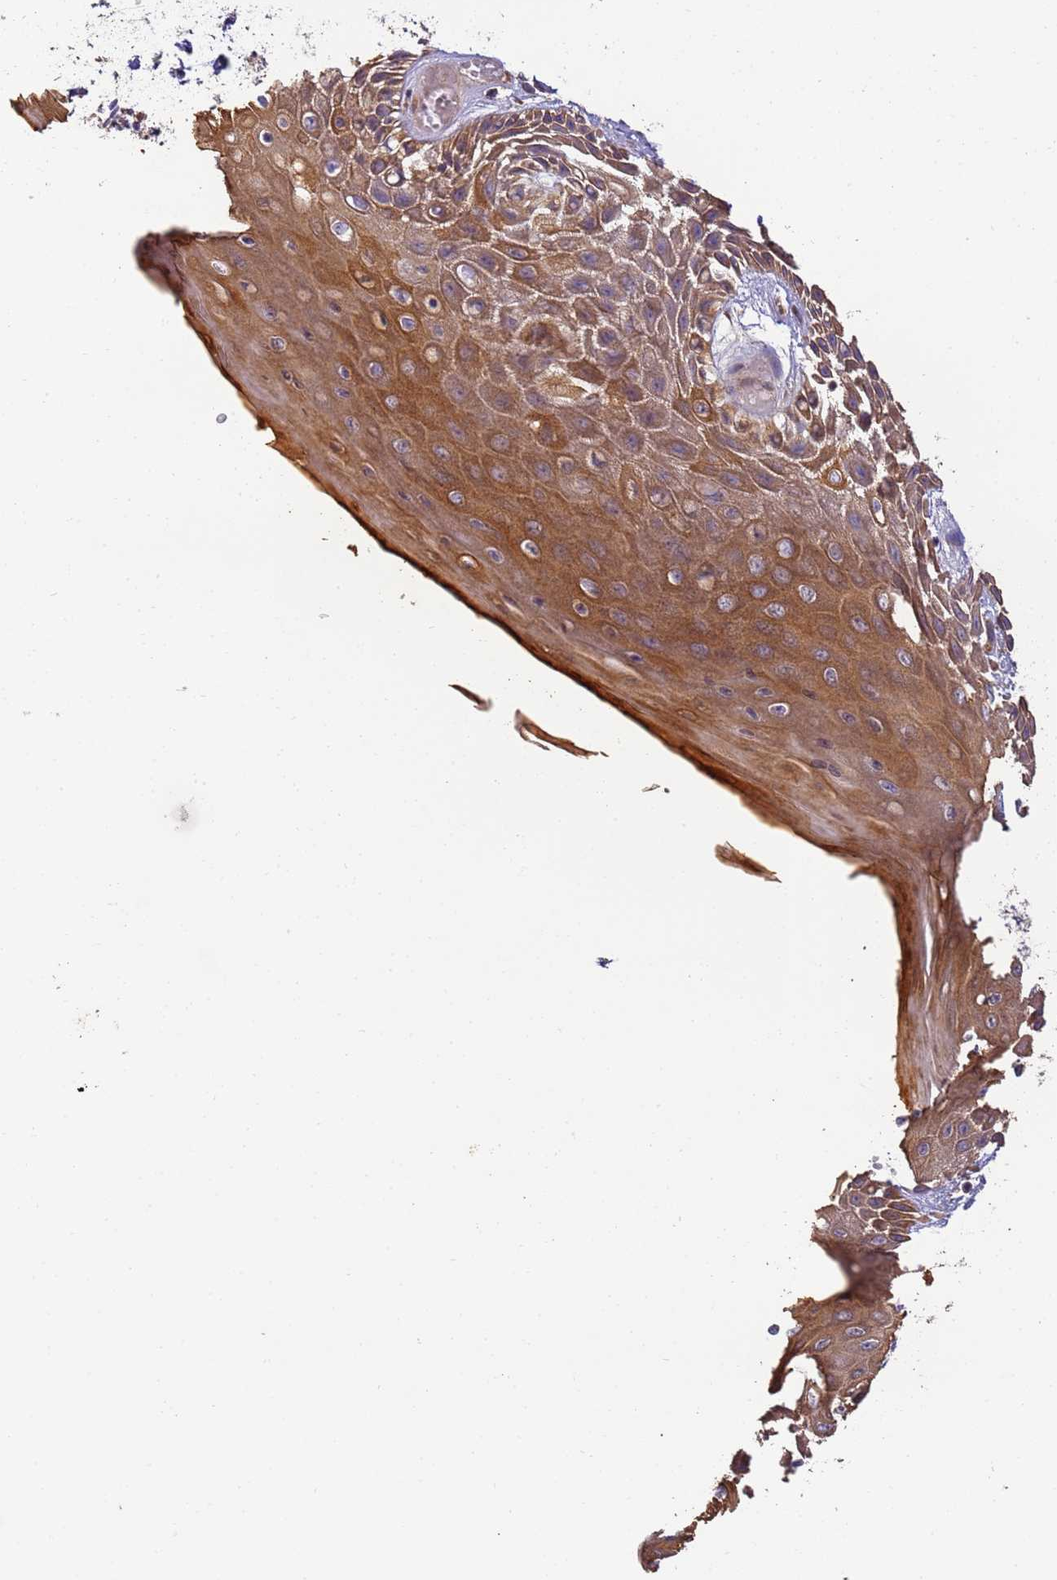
{"staining": {"intensity": "moderate", "quantity": ">75%", "location": "cytoplasmic/membranous"}, "tissue": "skin", "cell_type": "Epidermal cells", "image_type": "normal", "snomed": [{"axis": "morphology", "description": "Normal tissue, NOS"}, {"axis": "topography", "description": "Anal"}], "caption": "Protein expression analysis of unremarkable human skin reveals moderate cytoplasmic/membranous staining in about >75% of epidermal cells. Ihc stains the protein of interest in brown and the nuclei are stained blue.", "gene": "TIGAR", "patient": {"sex": "male", "age": 78}}